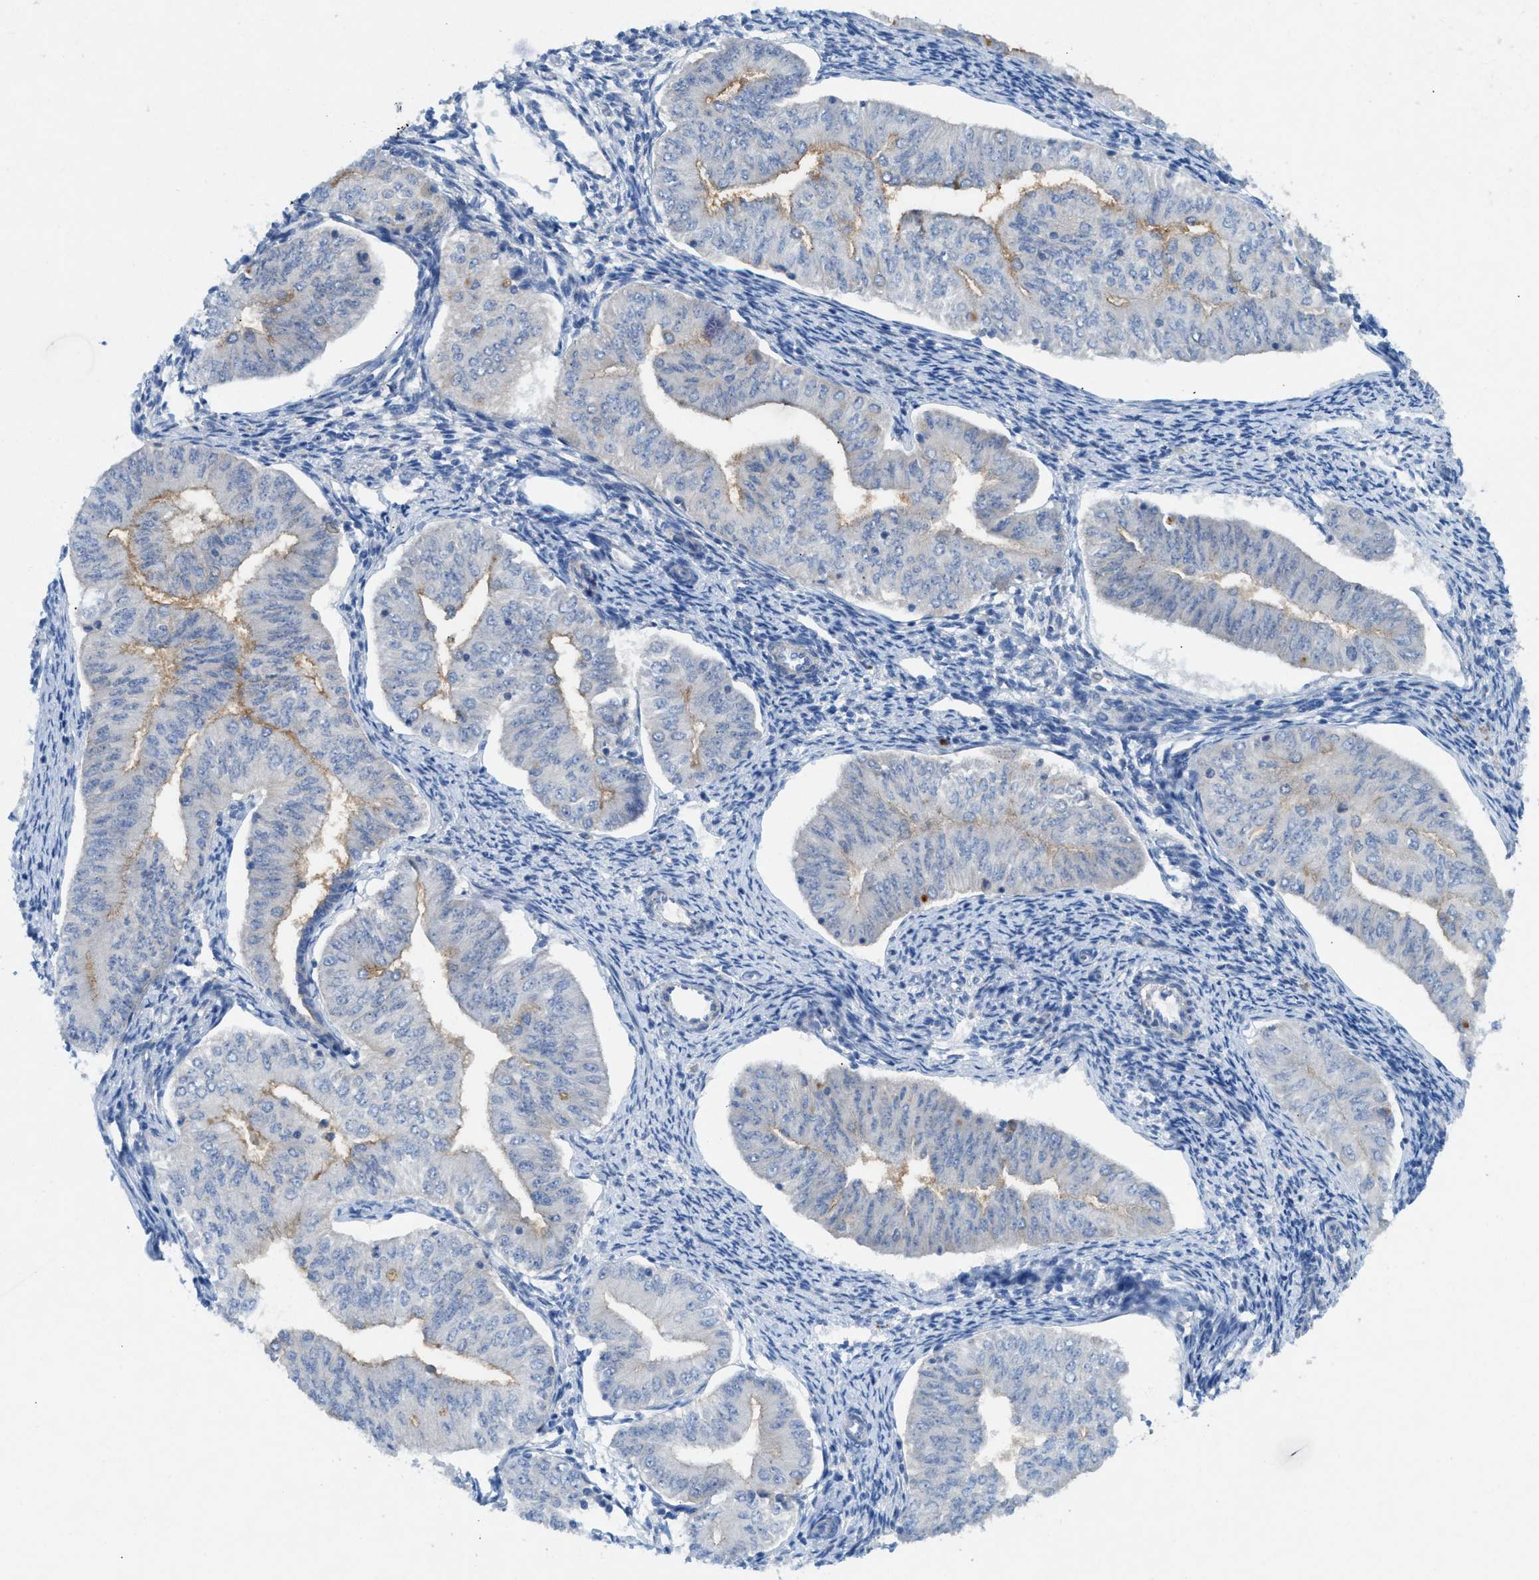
{"staining": {"intensity": "weak", "quantity": "<25%", "location": "cytoplasmic/membranous"}, "tissue": "endometrial cancer", "cell_type": "Tumor cells", "image_type": "cancer", "snomed": [{"axis": "morphology", "description": "Normal tissue, NOS"}, {"axis": "morphology", "description": "Adenocarcinoma, NOS"}, {"axis": "topography", "description": "Endometrium"}], "caption": "Image shows no significant protein expression in tumor cells of endometrial cancer.", "gene": "CMTM1", "patient": {"sex": "female", "age": 53}}